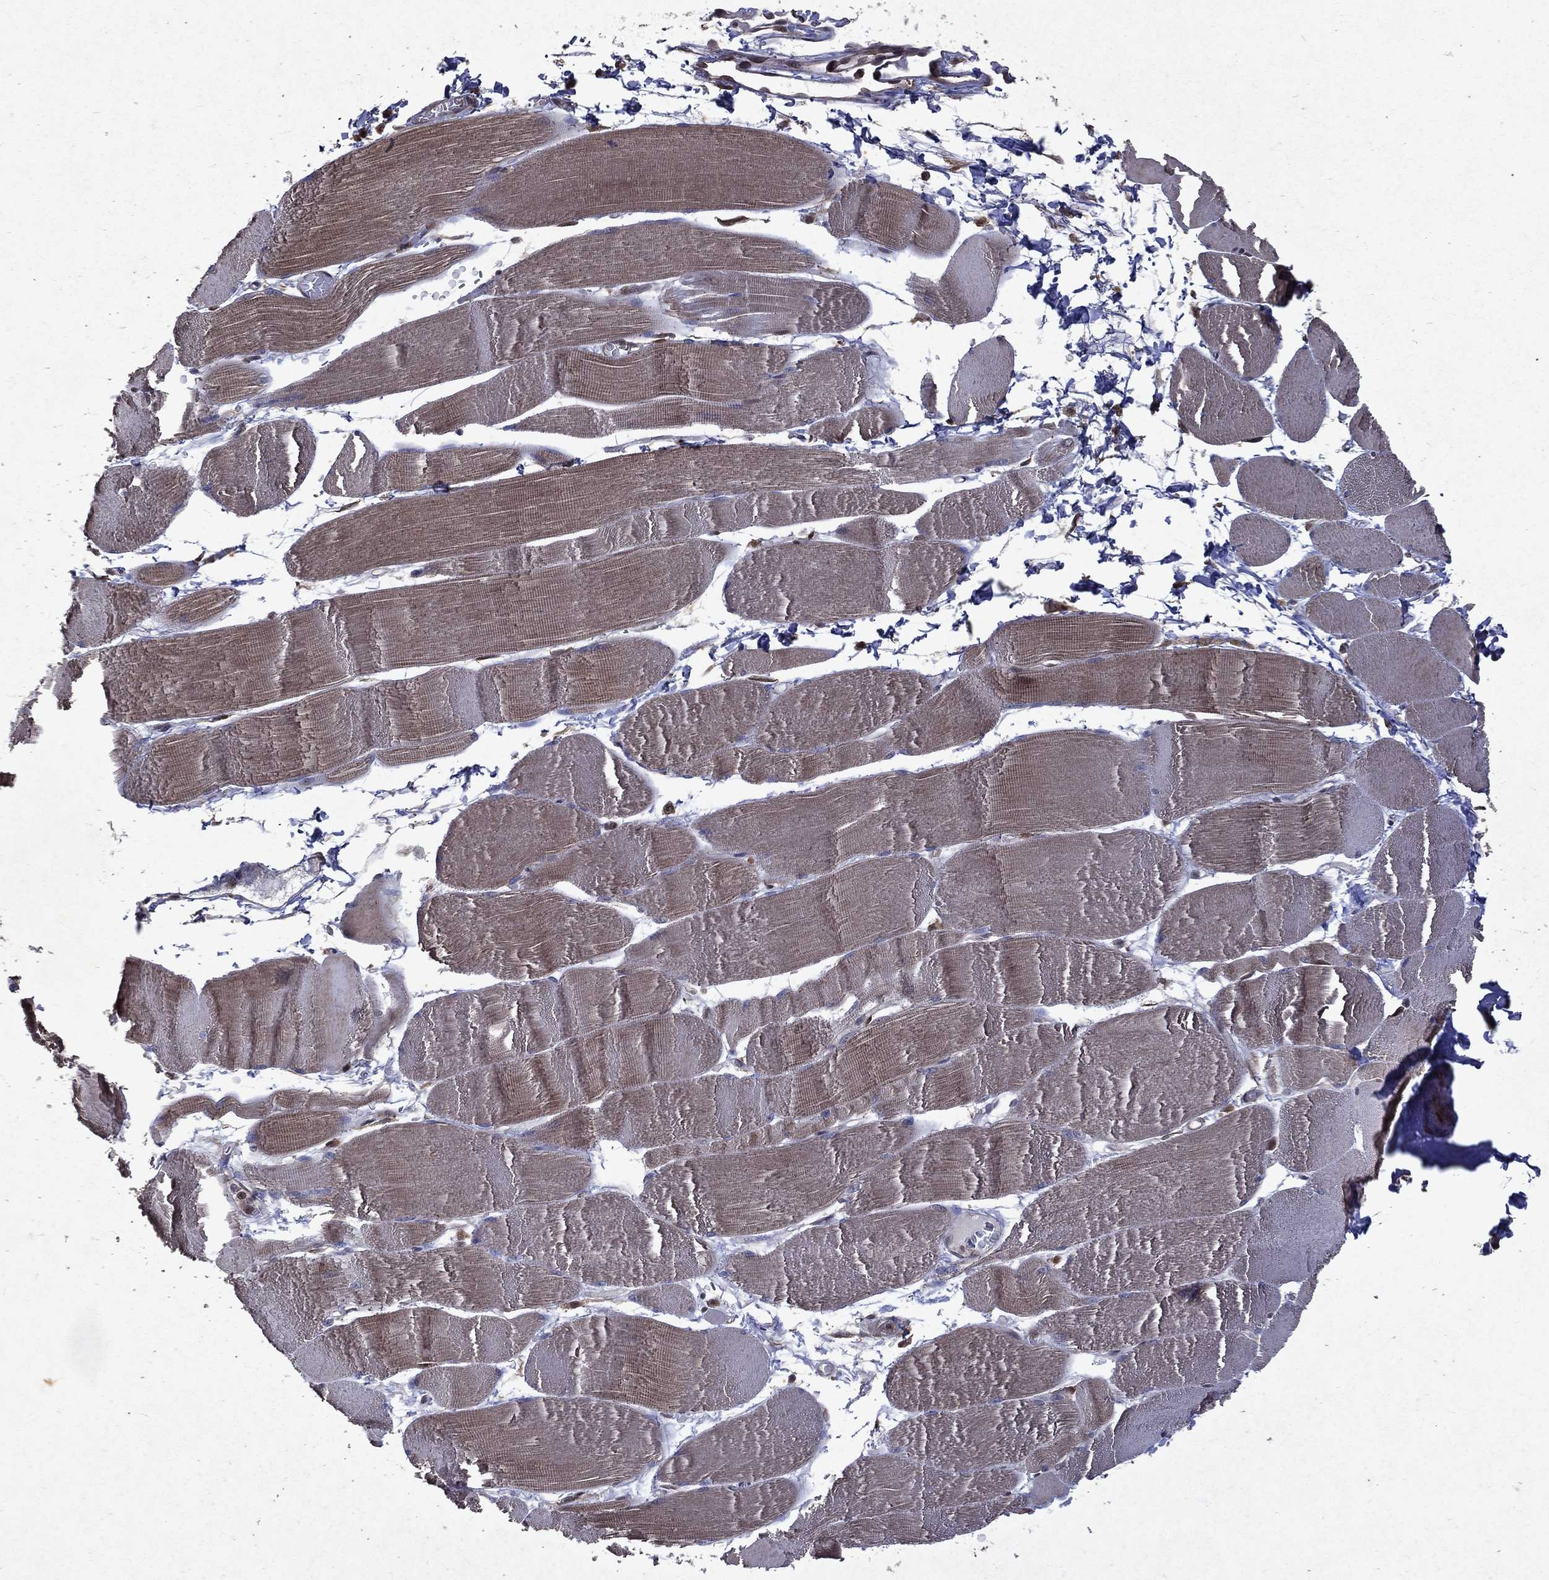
{"staining": {"intensity": "weak", "quantity": "25%-75%", "location": "cytoplasmic/membranous"}, "tissue": "skeletal muscle", "cell_type": "Myocytes", "image_type": "normal", "snomed": [{"axis": "morphology", "description": "Normal tissue, NOS"}, {"axis": "topography", "description": "Skeletal muscle"}], "caption": "Protein staining by immunohistochemistry (IHC) exhibits weak cytoplasmic/membranous staining in approximately 25%-75% of myocytes in benign skeletal muscle.", "gene": "MTAP", "patient": {"sex": "male", "age": 56}}